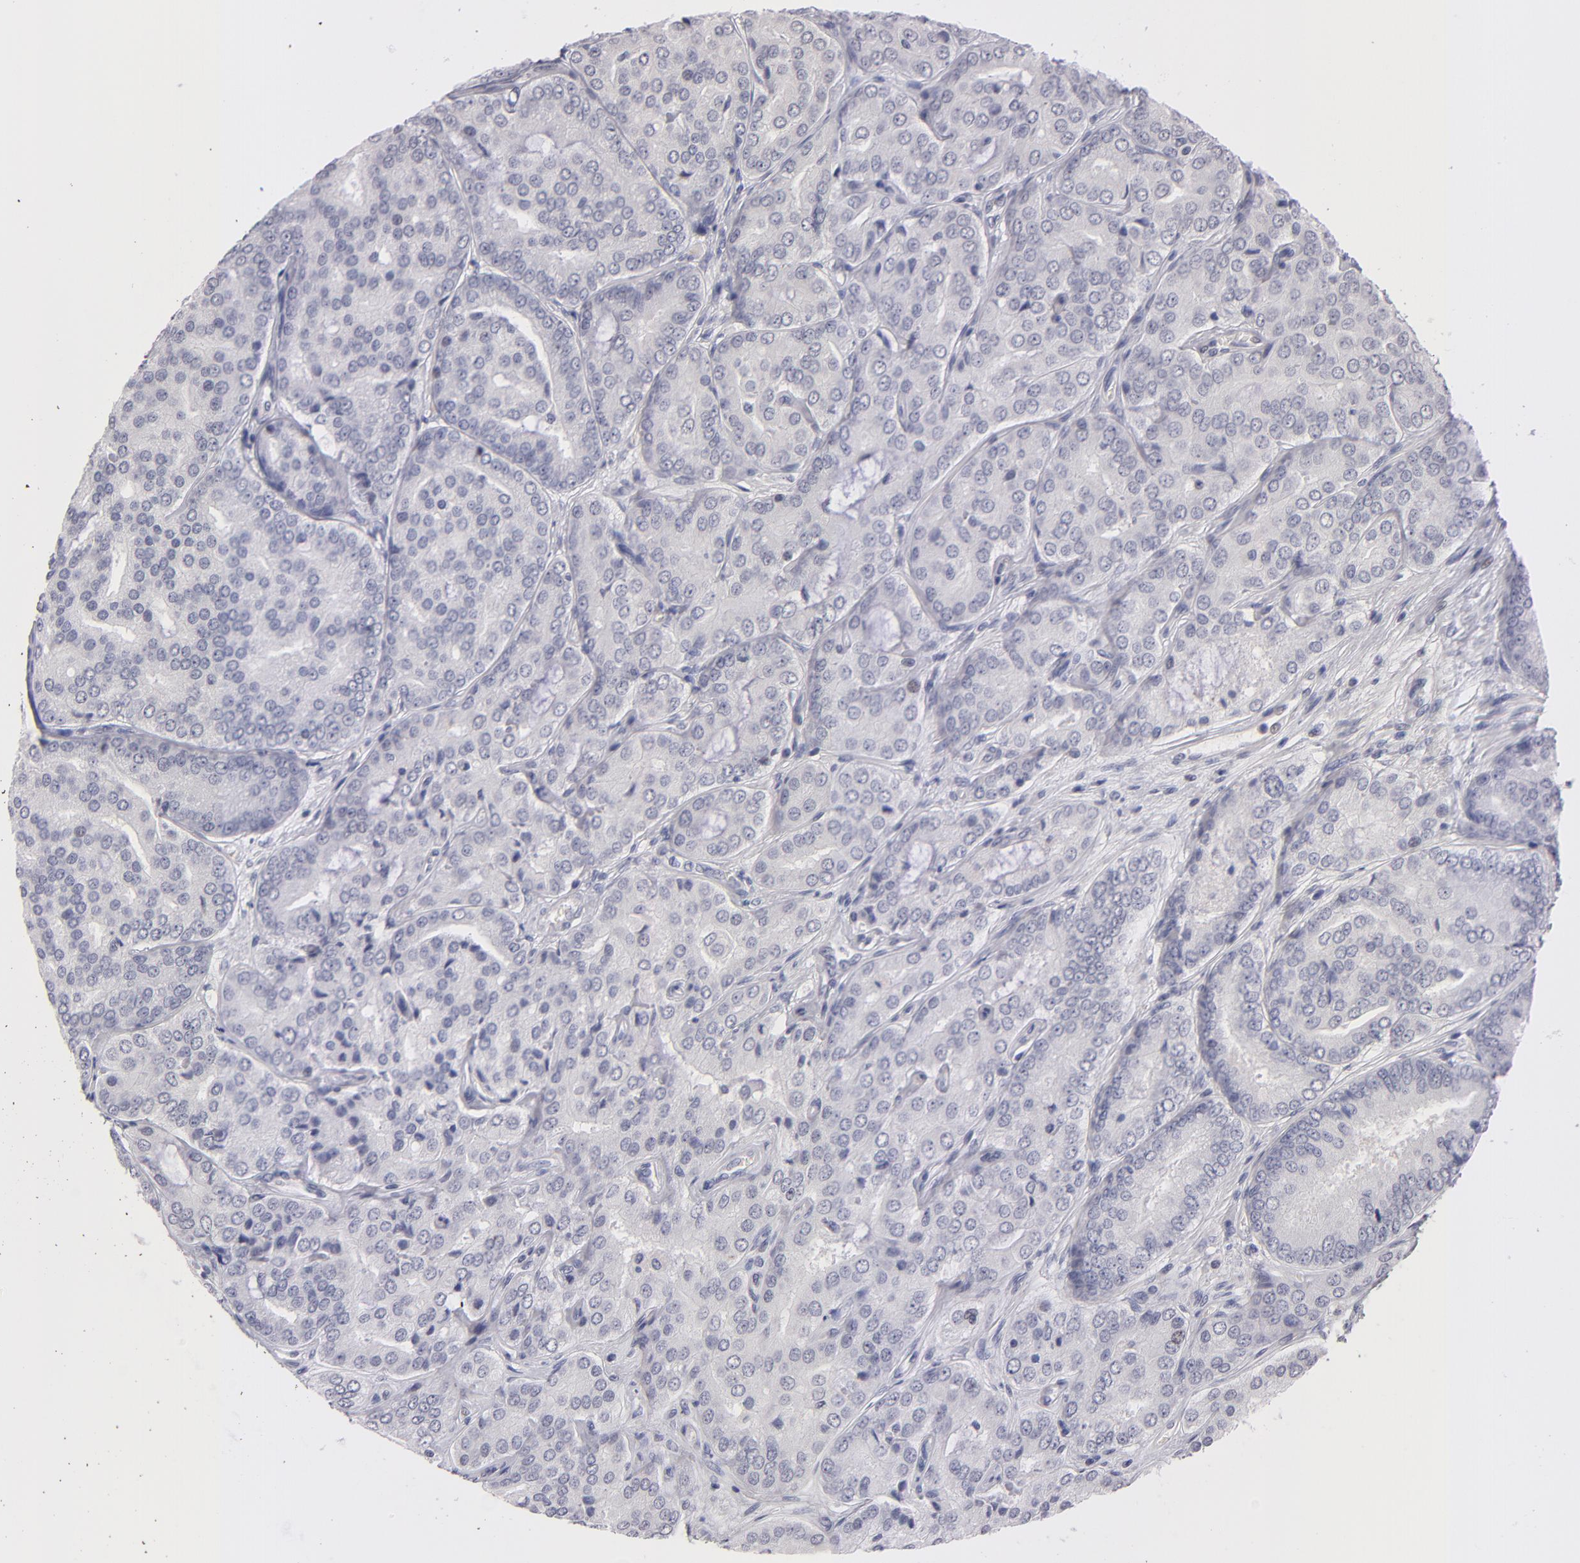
{"staining": {"intensity": "negative", "quantity": "none", "location": "none"}, "tissue": "prostate cancer", "cell_type": "Tumor cells", "image_type": "cancer", "snomed": [{"axis": "morphology", "description": "Adenocarcinoma, High grade"}, {"axis": "topography", "description": "Prostate"}], "caption": "An image of human prostate adenocarcinoma (high-grade) is negative for staining in tumor cells.", "gene": "TEX11", "patient": {"sex": "male", "age": 64}}